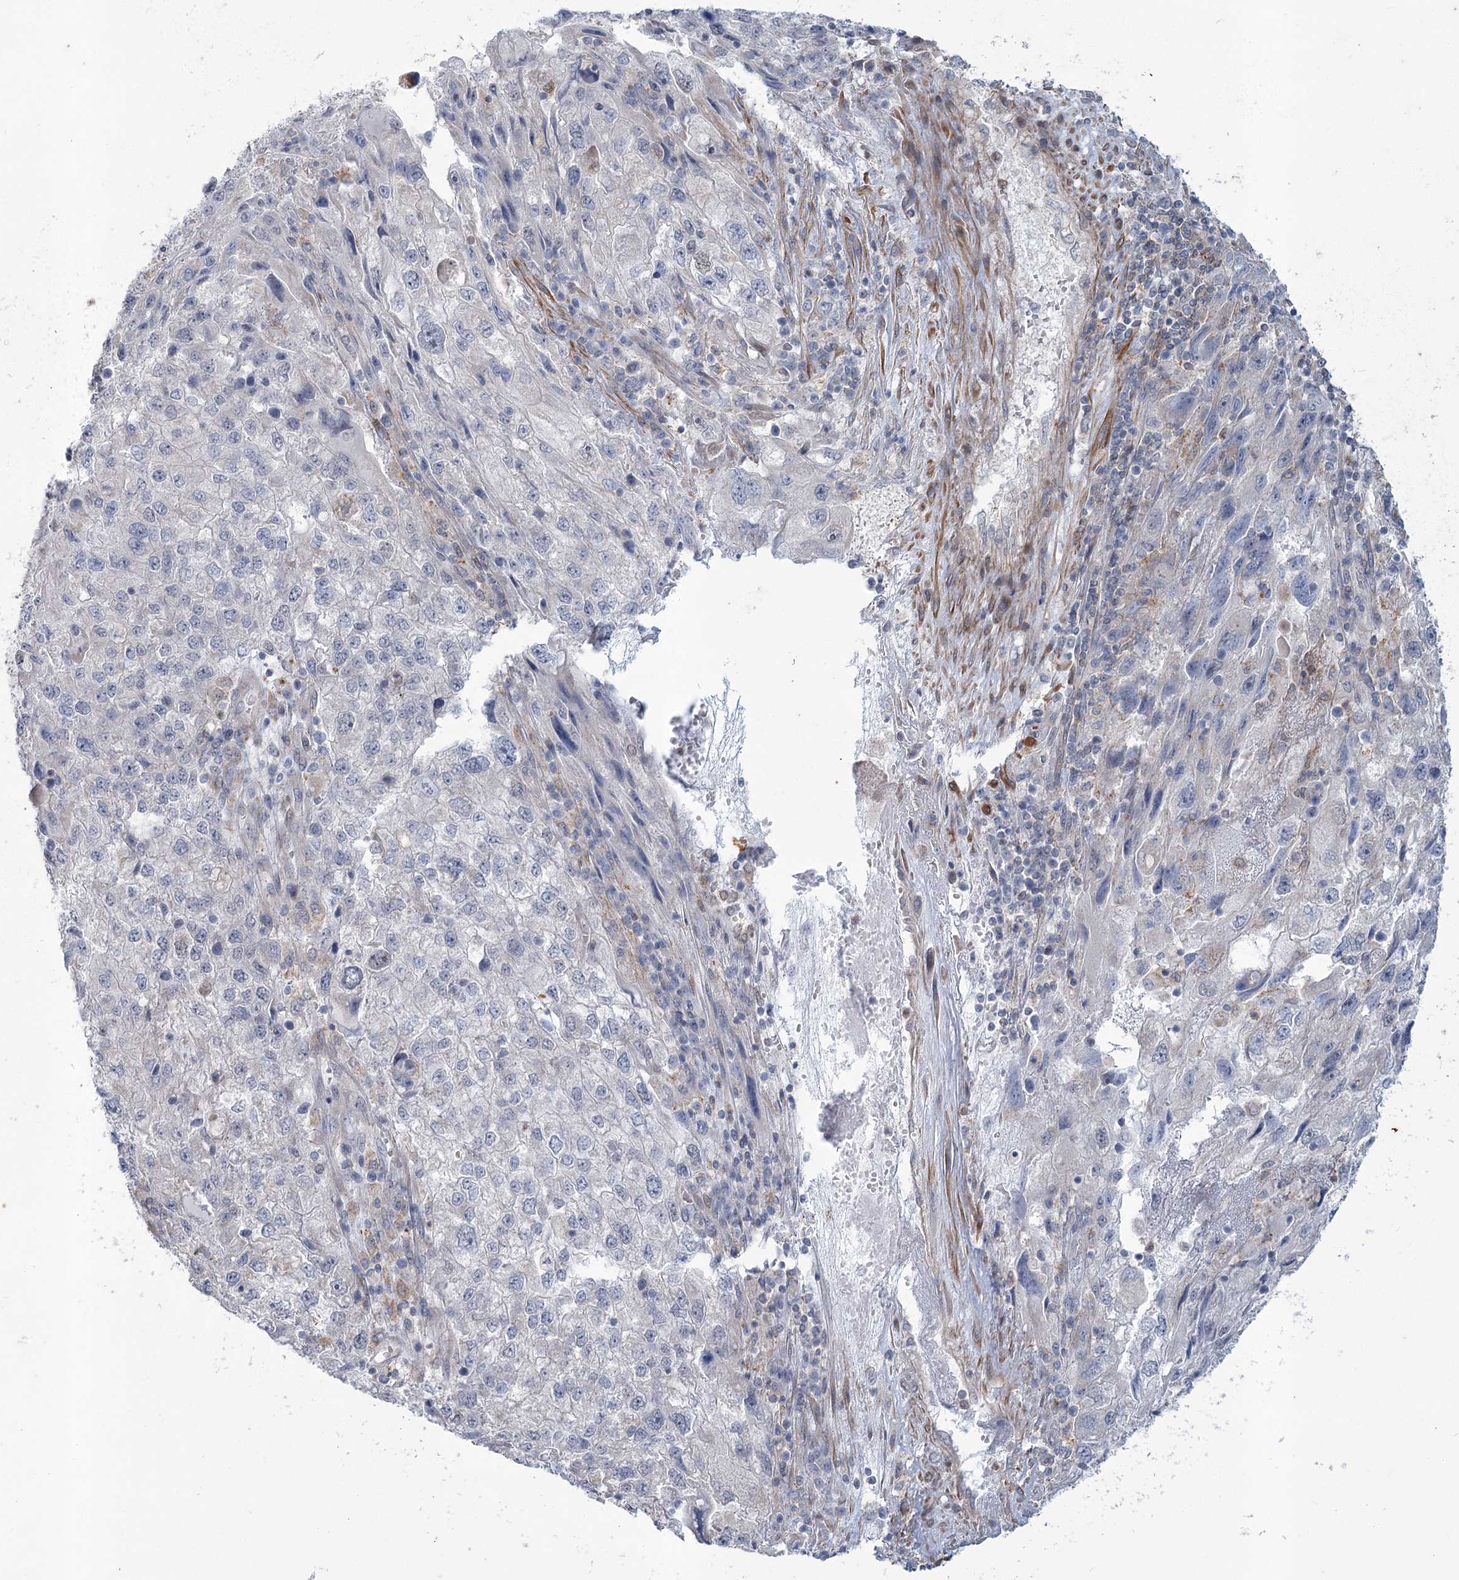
{"staining": {"intensity": "negative", "quantity": "none", "location": "none"}, "tissue": "endometrial cancer", "cell_type": "Tumor cells", "image_type": "cancer", "snomed": [{"axis": "morphology", "description": "Adenocarcinoma, NOS"}, {"axis": "topography", "description": "Endometrium"}], "caption": "High power microscopy micrograph of an IHC photomicrograph of endometrial cancer, revealing no significant expression in tumor cells.", "gene": "MTG1", "patient": {"sex": "female", "age": 49}}